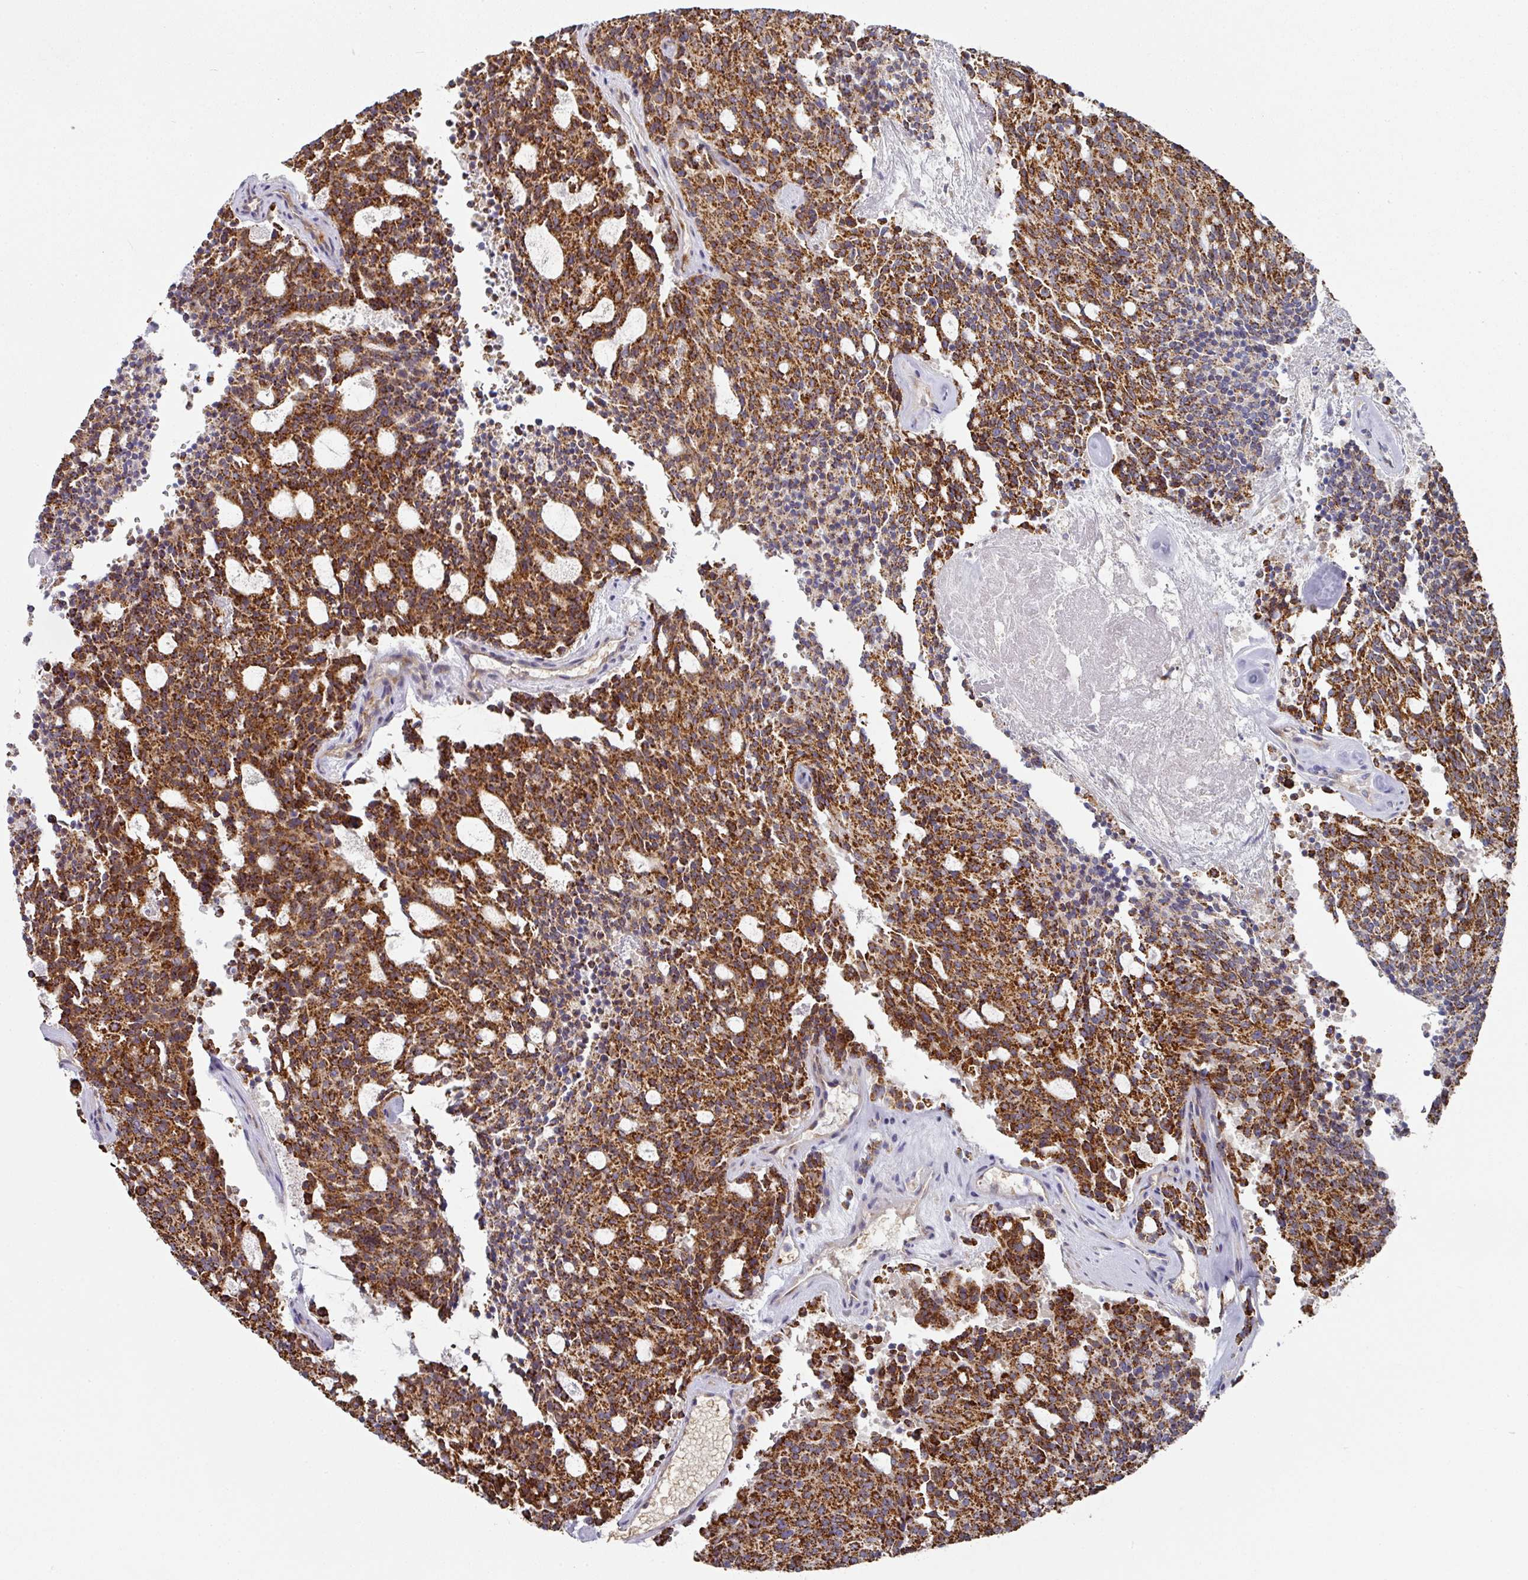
{"staining": {"intensity": "strong", "quantity": ">75%", "location": "cytoplasmic/membranous"}, "tissue": "carcinoid", "cell_type": "Tumor cells", "image_type": "cancer", "snomed": [{"axis": "morphology", "description": "Carcinoid, malignant, NOS"}, {"axis": "topography", "description": "Pancreas"}], "caption": "This is an image of immunohistochemistry (IHC) staining of carcinoid, which shows strong positivity in the cytoplasmic/membranous of tumor cells.", "gene": "PYROXD2", "patient": {"sex": "female", "age": 54}}